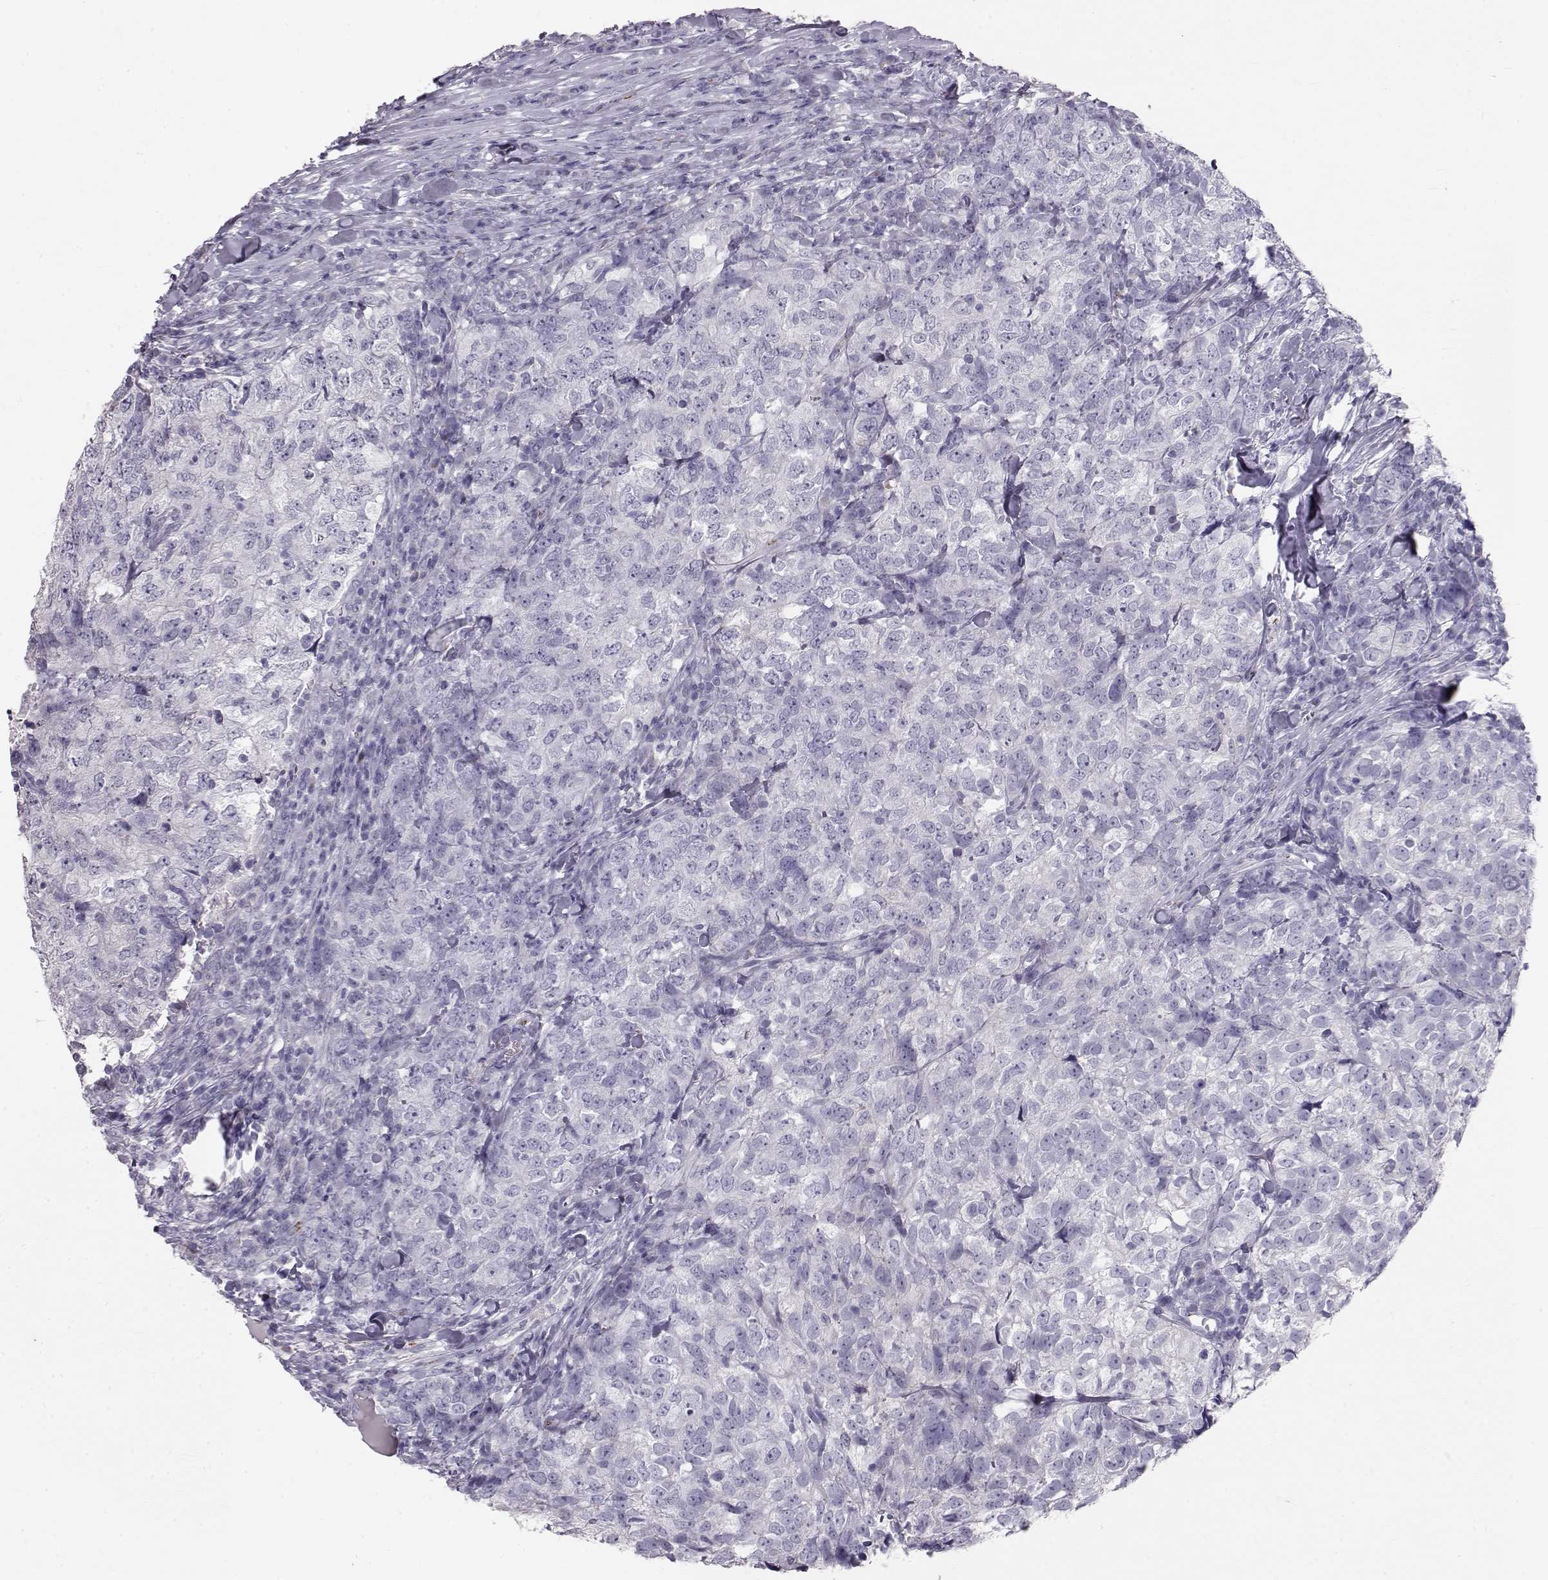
{"staining": {"intensity": "negative", "quantity": "none", "location": "none"}, "tissue": "breast cancer", "cell_type": "Tumor cells", "image_type": "cancer", "snomed": [{"axis": "morphology", "description": "Duct carcinoma"}, {"axis": "topography", "description": "Breast"}], "caption": "This is an immunohistochemistry (IHC) photomicrograph of human breast invasive ductal carcinoma. There is no positivity in tumor cells.", "gene": "RD3", "patient": {"sex": "female", "age": 30}}